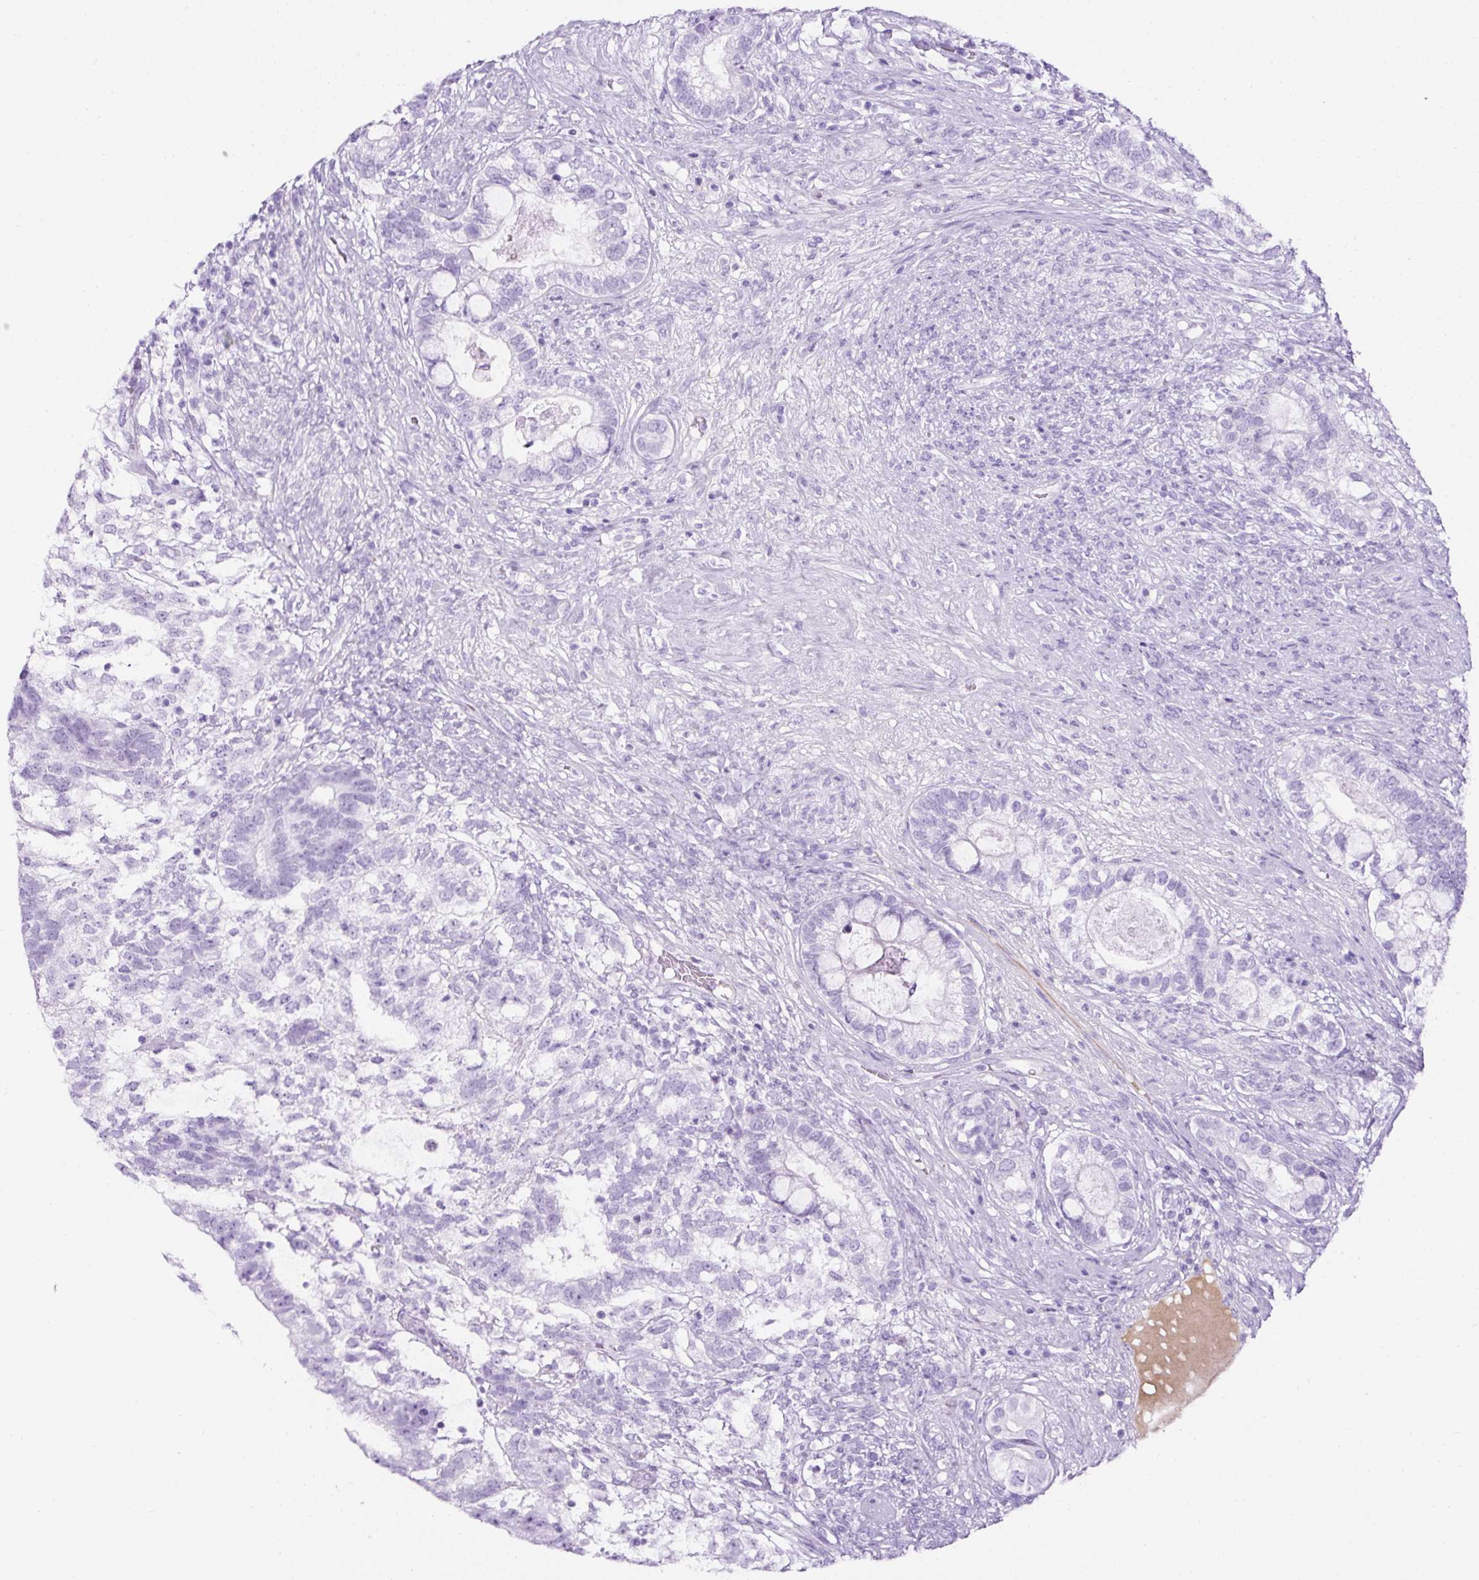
{"staining": {"intensity": "negative", "quantity": "none", "location": "none"}, "tissue": "testis cancer", "cell_type": "Tumor cells", "image_type": "cancer", "snomed": [{"axis": "morphology", "description": "Seminoma, NOS"}, {"axis": "morphology", "description": "Carcinoma, Embryonal, NOS"}, {"axis": "topography", "description": "Testis"}], "caption": "Image shows no significant protein positivity in tumor cells of testis cancer (seminoma).", "gene": "TMEM200B", "patient": {"sex": "male", "age": 41}}